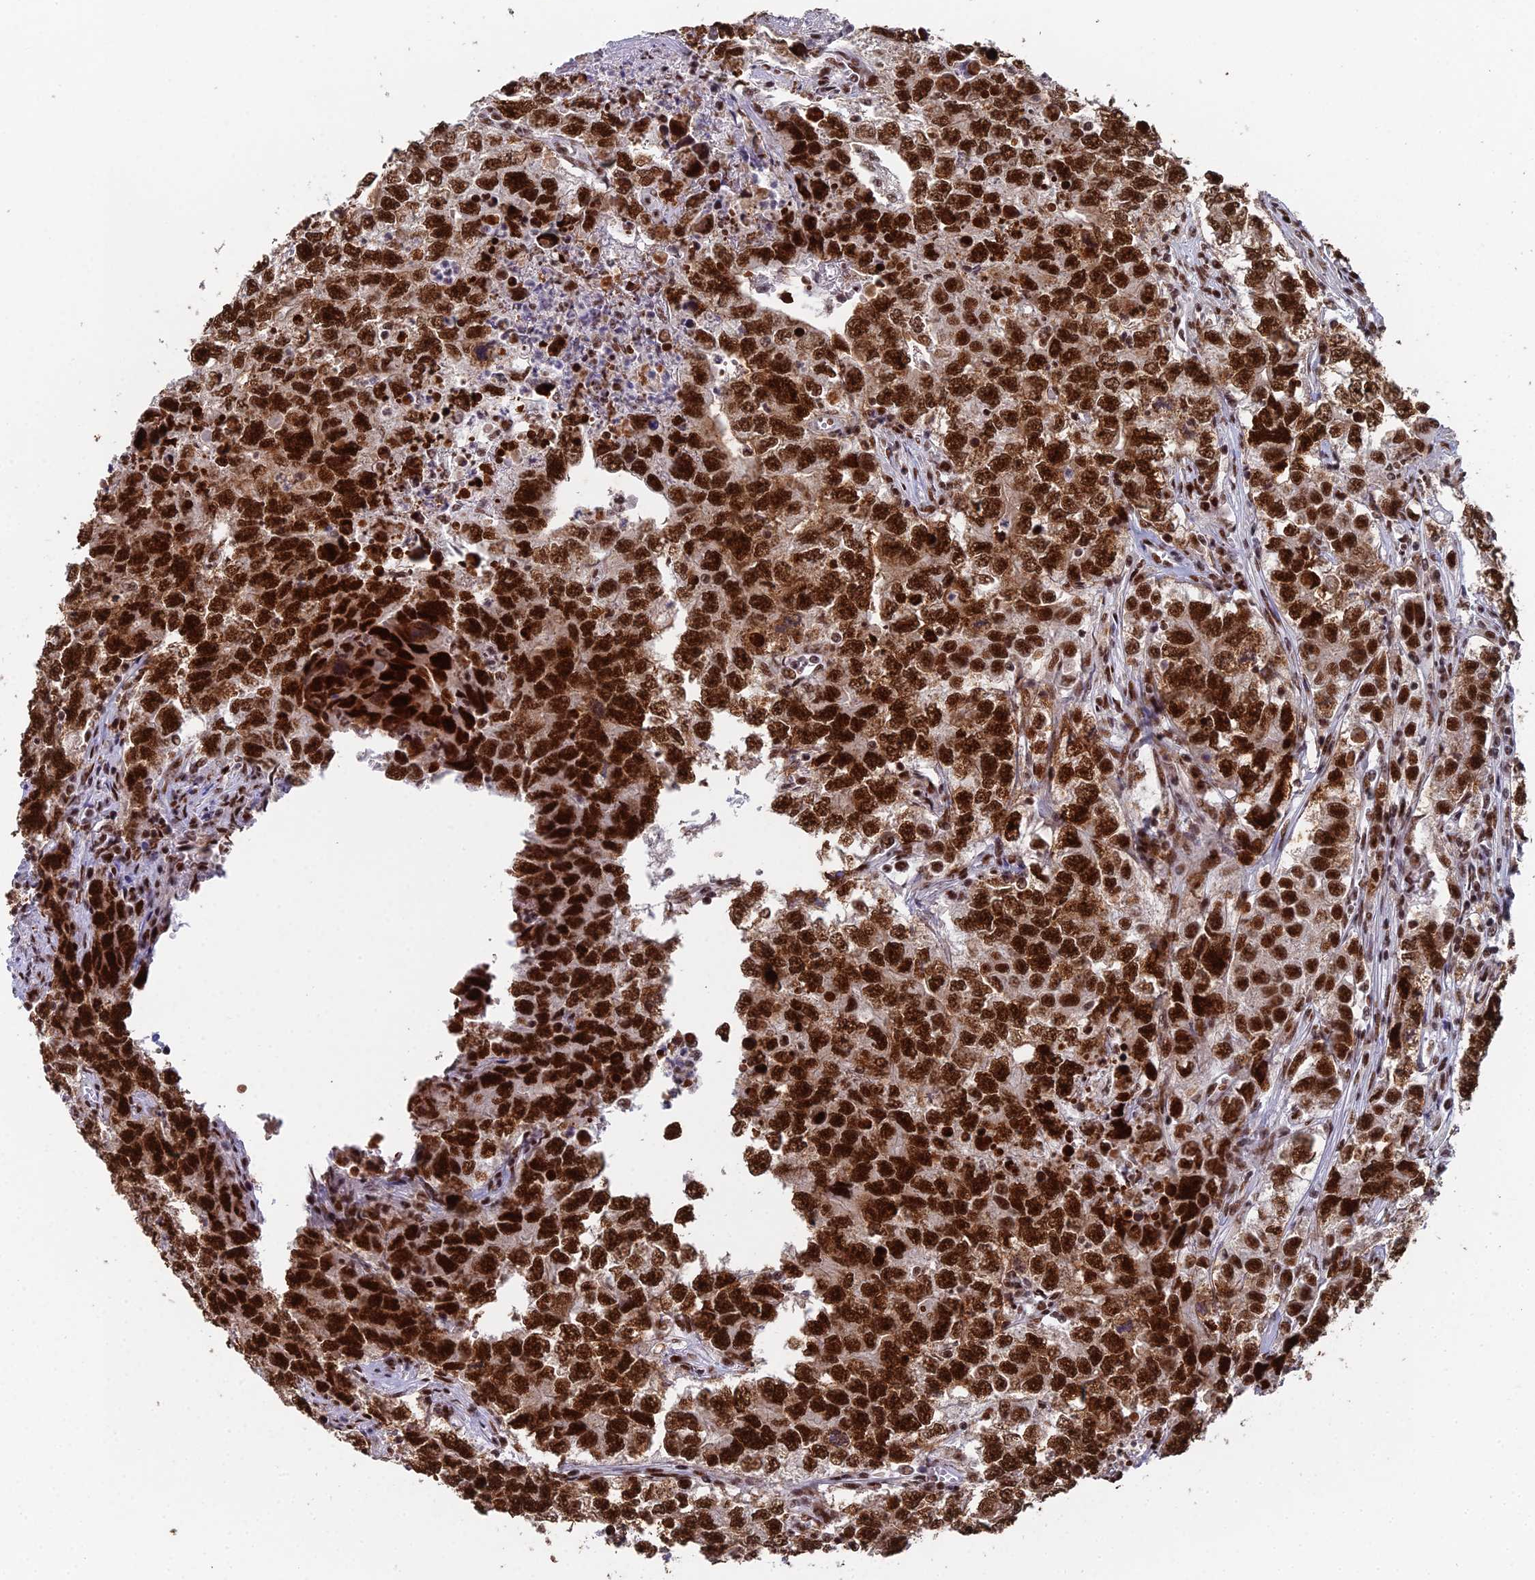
{"staining": {"intensity": "strong", "quantity": ">75%", "location": "cytoplasmic/membranous,nuclear"}, "tissue": "testis cancer", "cell_type": "Tumor cells", "image_type": "cancer", "snomed": [{"axis": "morphology", "description": "Seminoma, NOS"}, {"axis": "morphology", "description": "Carcinoma, Embryonal, NOS"}, {"axis": "topography", "description": "Testis"}], "caption": "The micrograph displays staining of testis cancer, revealing strong cytoplasmic/membranous and nuclear protein staining (brown color) within tumor cells.", "gene": "SF3B3", "patient": {"sex": "male", "age": 43}}